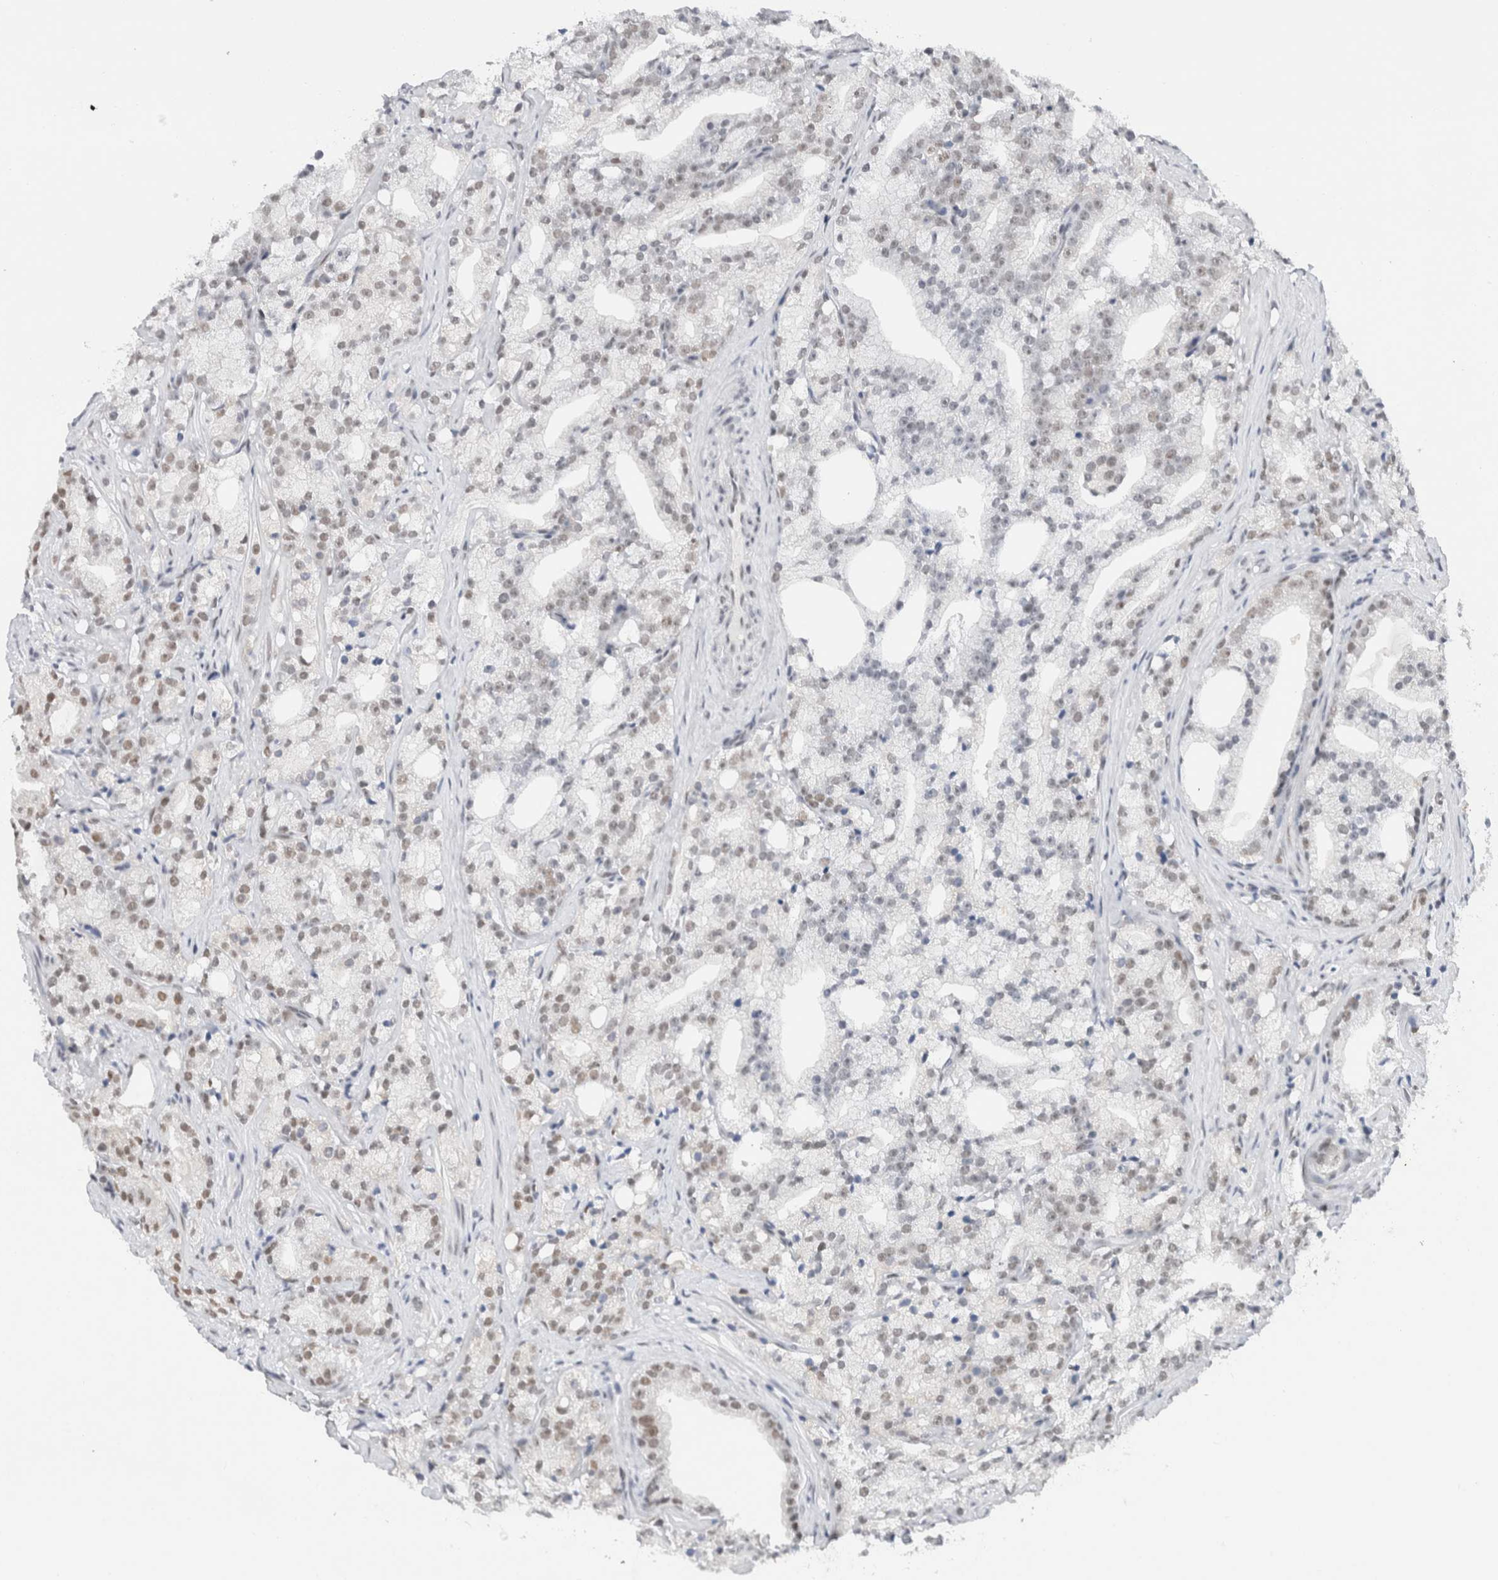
{"staining": {"intensity": "weak", "quantity": "<25%", "location": "nuclear"}, "tissue": "prostate cancer", "cell_type": "Tumor cells", "image_type": "cancer", "snomed": [{"axis": "morphology", "description": "Adenocarcinoma, High grade"}, {"axis": "topography", "description": "Prostate"}], "caption": "Tumor cells are negative for protein expression in human prostate cancer (high-grade adenocarcinoma).", "gene": "COPS7A", "patient": {"sex": "male", "age": 64}}